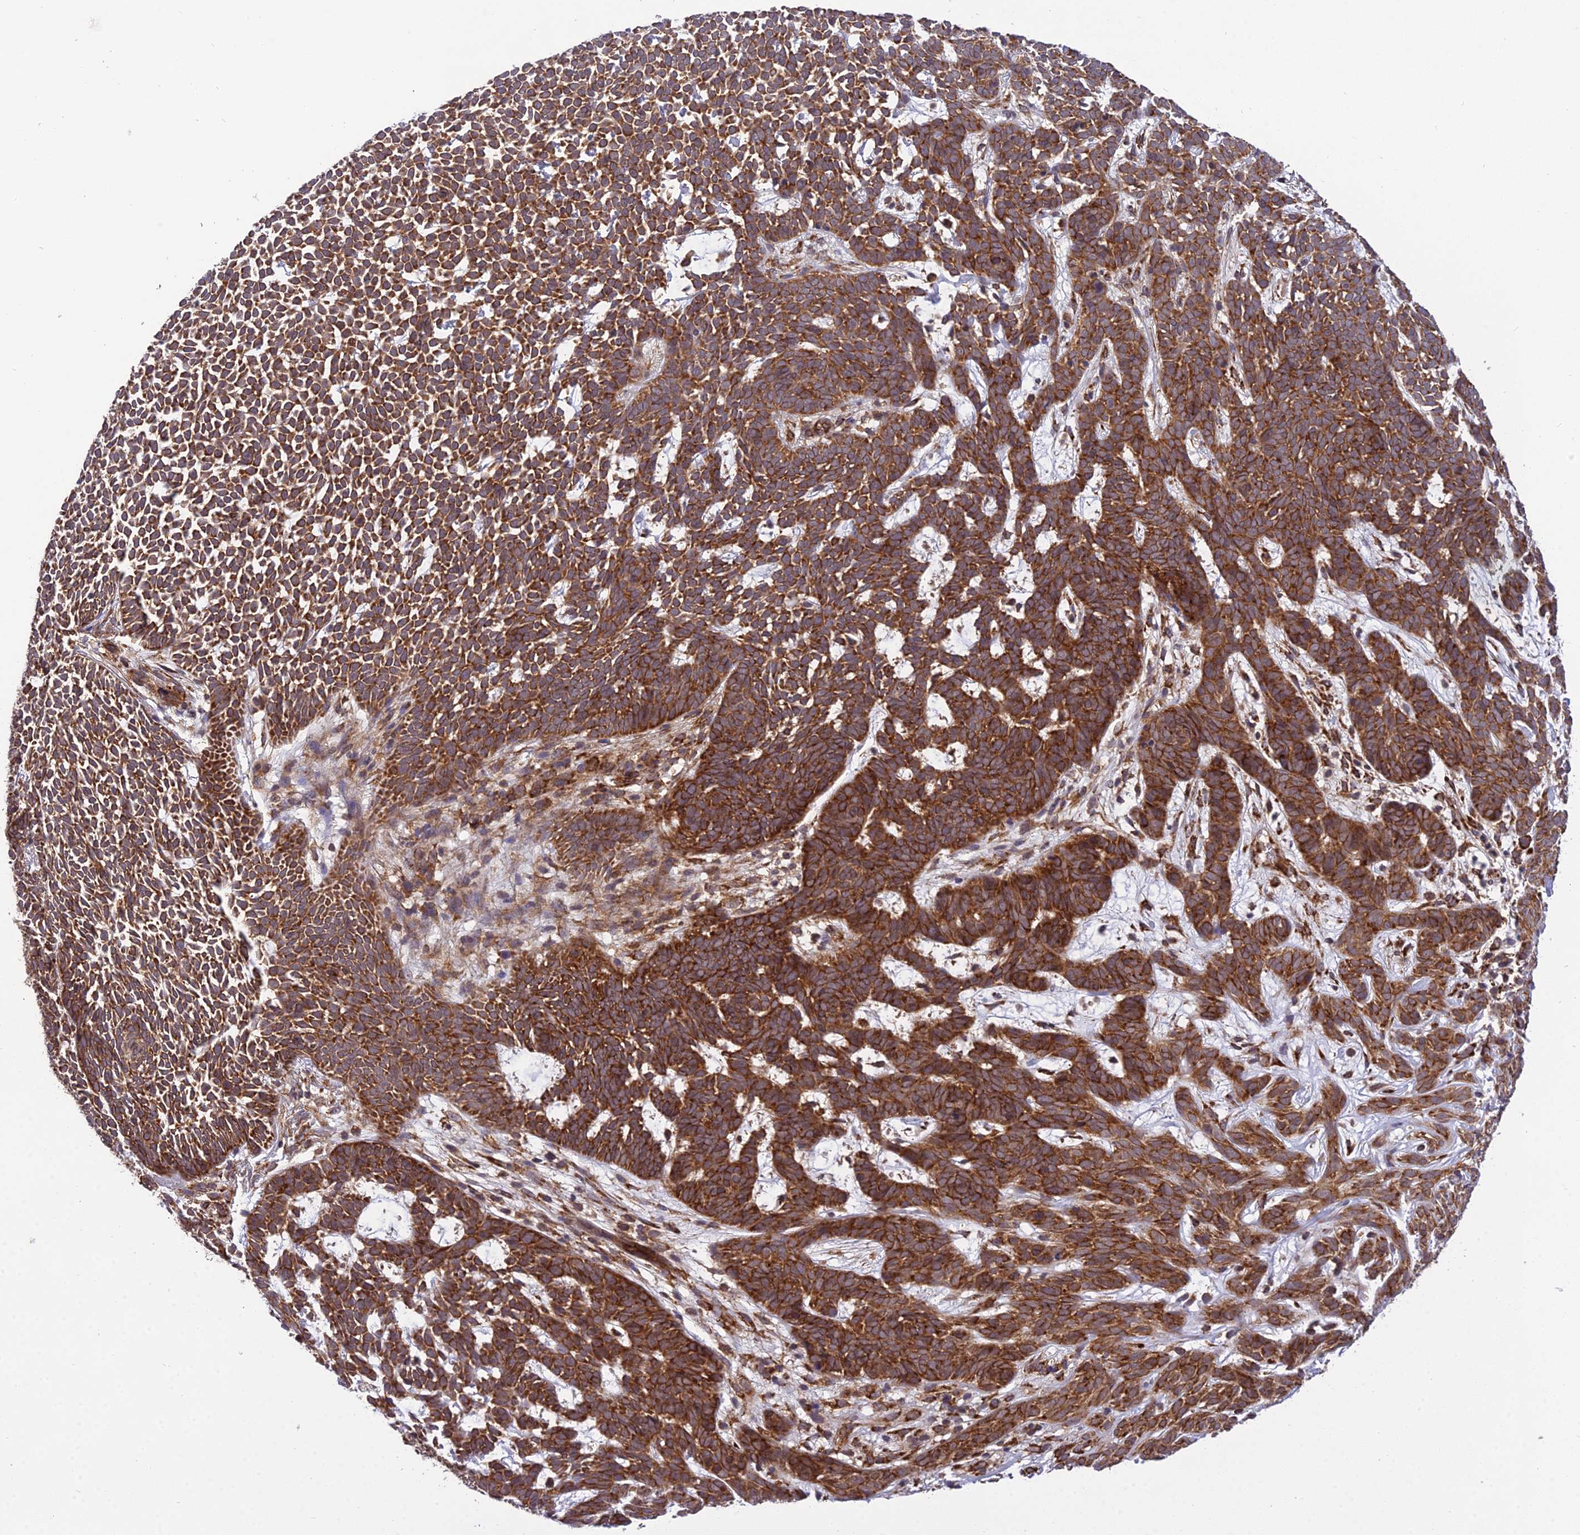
{"staining": {"intensity": "strong", "quantity": ">75%", "location": "cytoplasmic/membranous"}, "tissue": "skin cancer", "cell_type": "Tumor cells", "image_type": "cancer", "snomed": [{"axis": "morphology", "description": "Basal cell carcinoma"}, {"axis": "topography", "description": "Skin"}], "caption": "Human skin cancer (basal cell carcinoma) stained with a protein marker displays strong staining in tumor cells.", "gene": "DHCR7", "patient": {"sex": "female", "age": 78}}